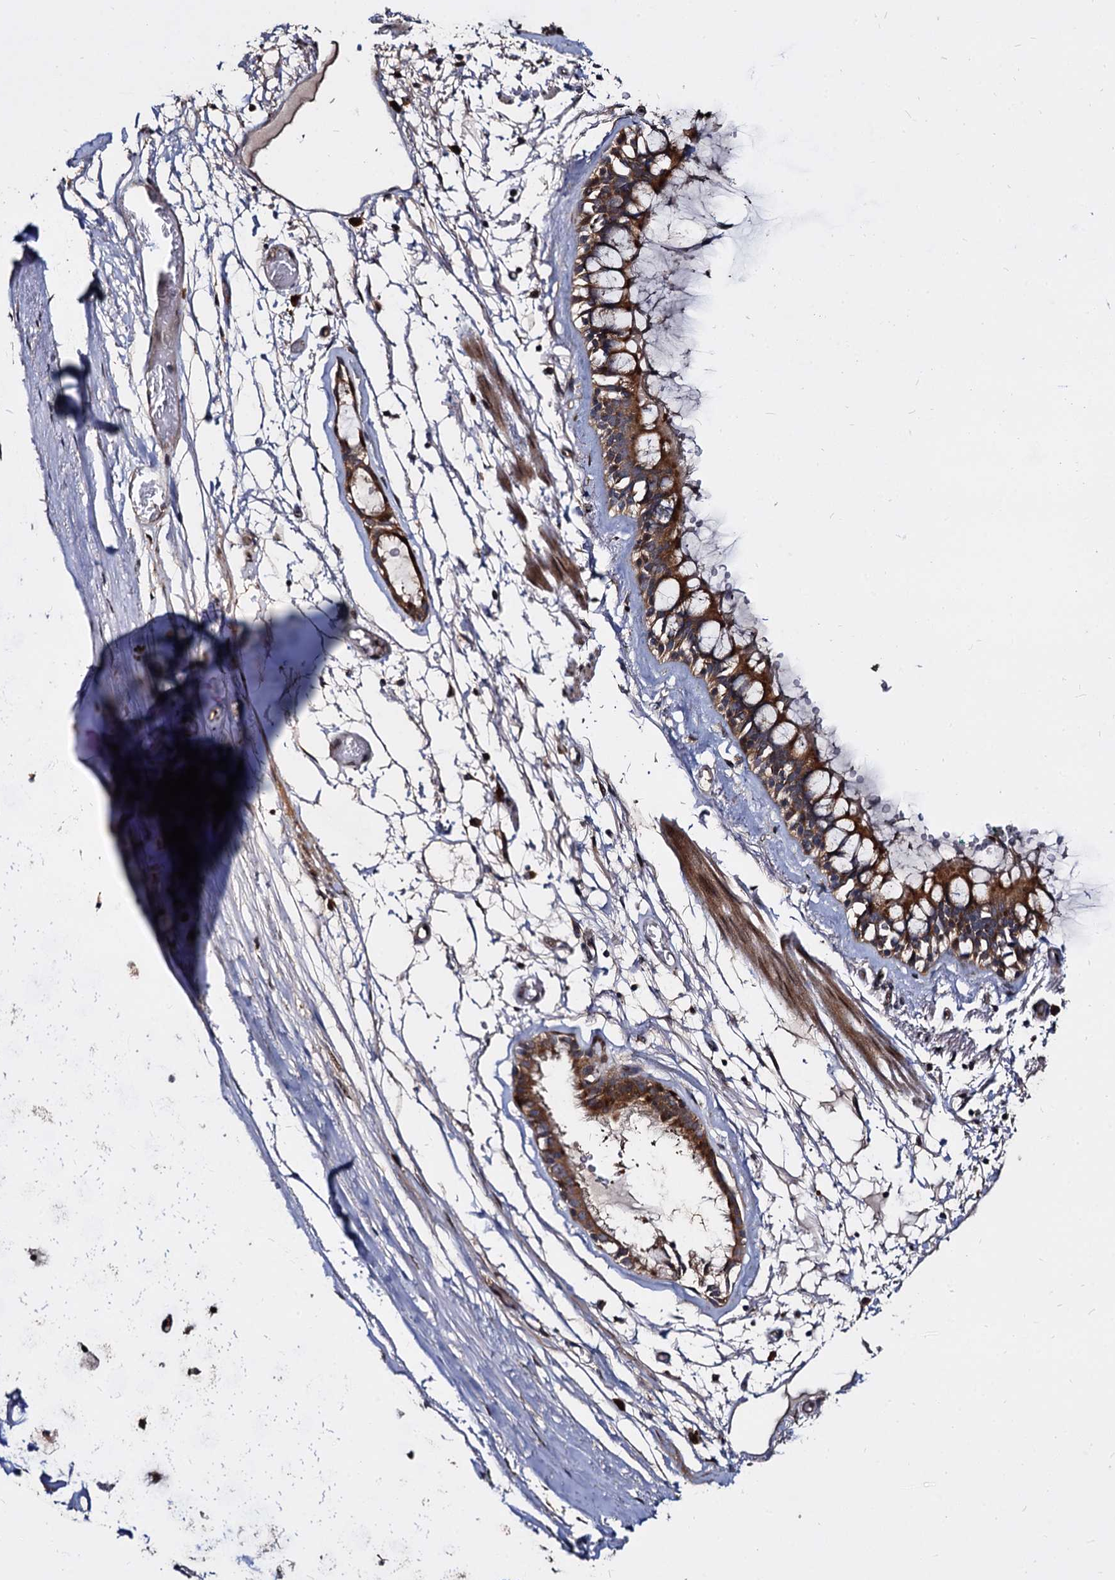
{"staining": {"intensity": "moderate", "quantity": ">75%", "location": "cytoplasmic/membranous"}, "tissue": "nasopharynx", "cell_type": "Respiratory epithelial cells", "image_type": "normal", "snomed": [{"axis": "morphology", "description": "Normal tissue, NOS"}, {"axis": "topography", "description": "Nasopharynx"}], "caption": "Protein expression analysis of unremarkable human nasopharynx reveals moderate cytoplasmic/membranous positivity in about >75% of respiratory epithelial cells.", "gene": "WWC3", "patient": {"sex": "male", "age": 32}}